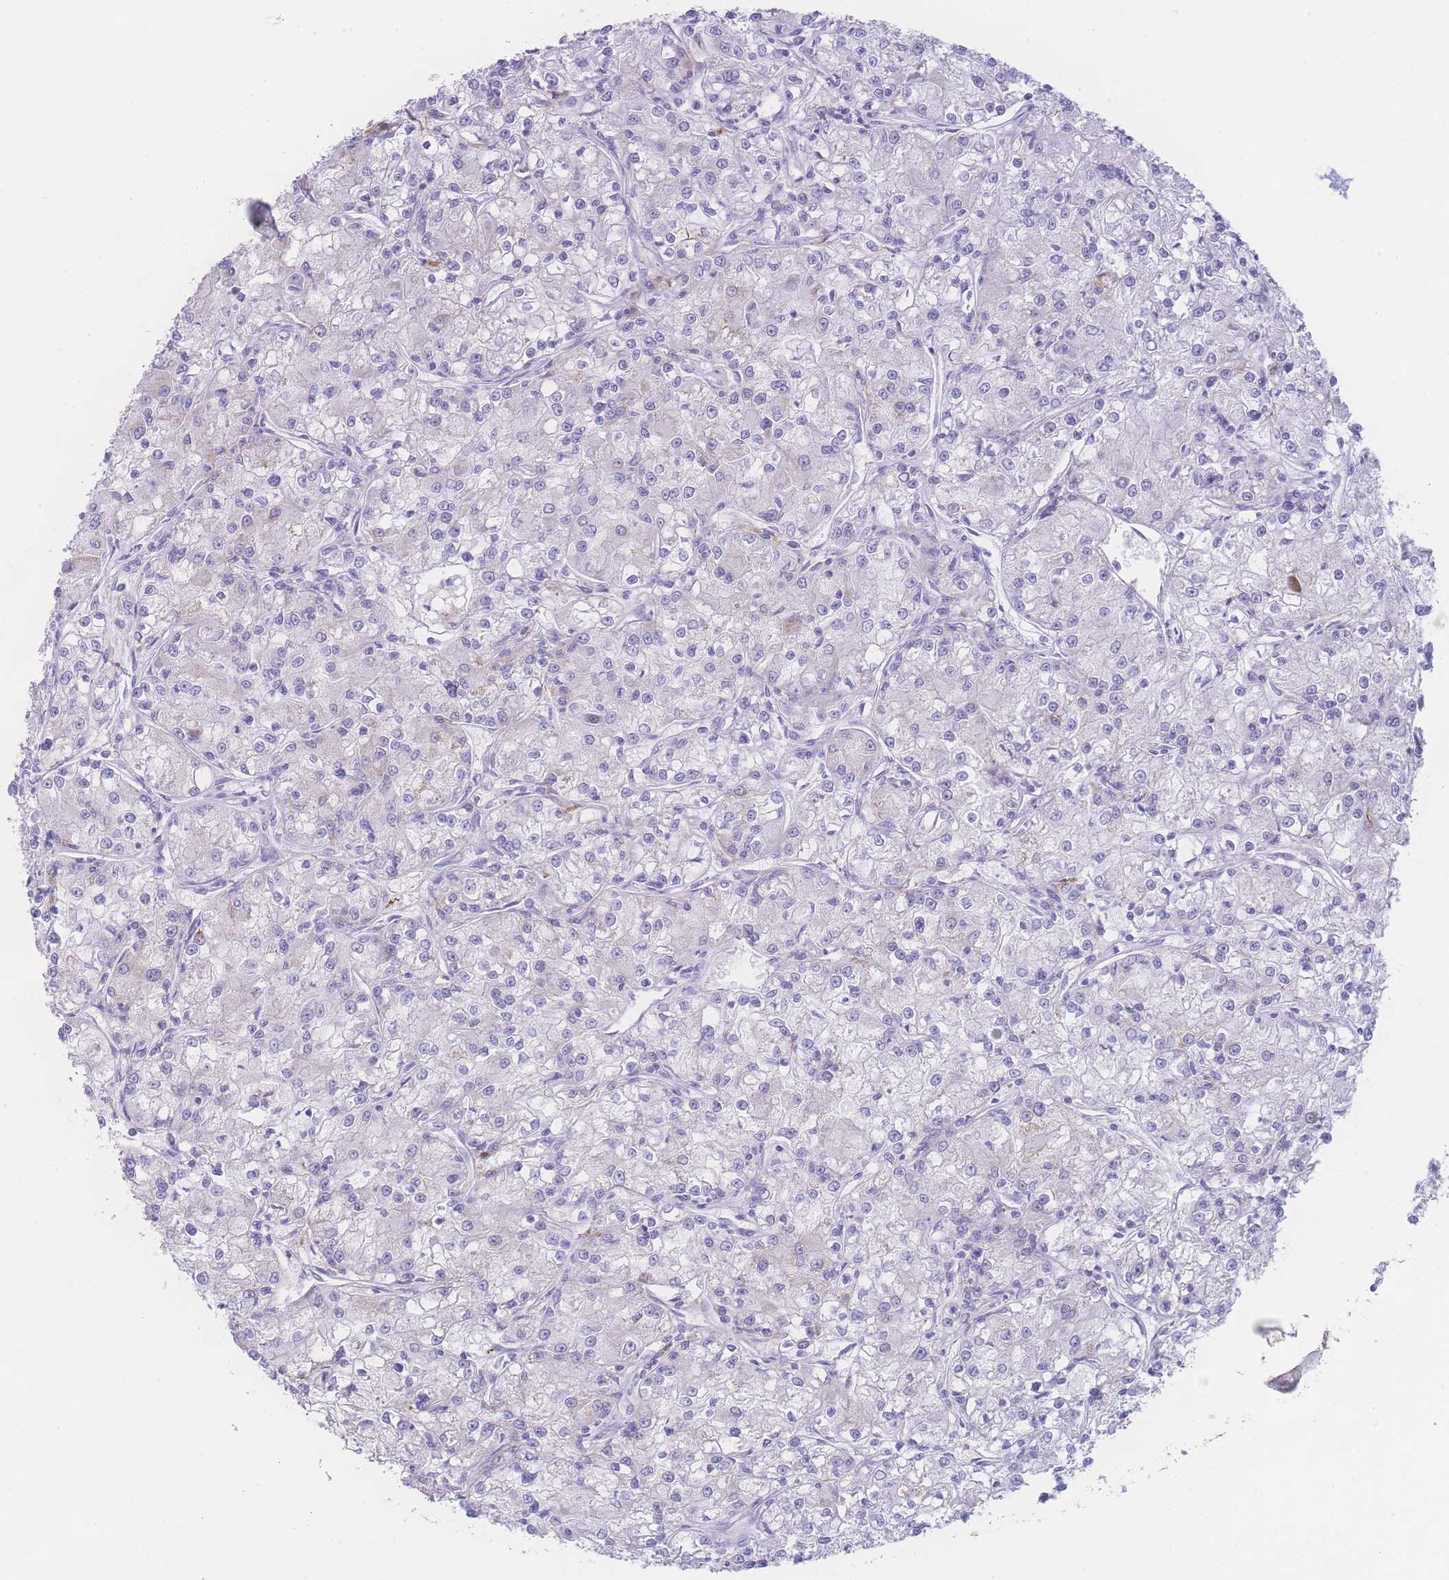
{"staining": {"intensity": "negative", "quantity": "none", "location": "none"}, "tissue": "renal cancer", "cell_type": "Tumor cells", "image_type": "cancer", "snomed": [{"axis": "morphology", "description": "Adenocarcinoma, NOS"}, {"axis": "topography", "description": "Kidney"}], "caption": "High magnification brightfield microscopy of renal adenocarcinoma stained with DAB (3,3'-diaminobenzidine) (brown) and counterstained with hematoxylin (blue): tumor cells show no significant positivity.", "gene": "NBEAL1", "patient": {"sex": "female", "age": 59}}